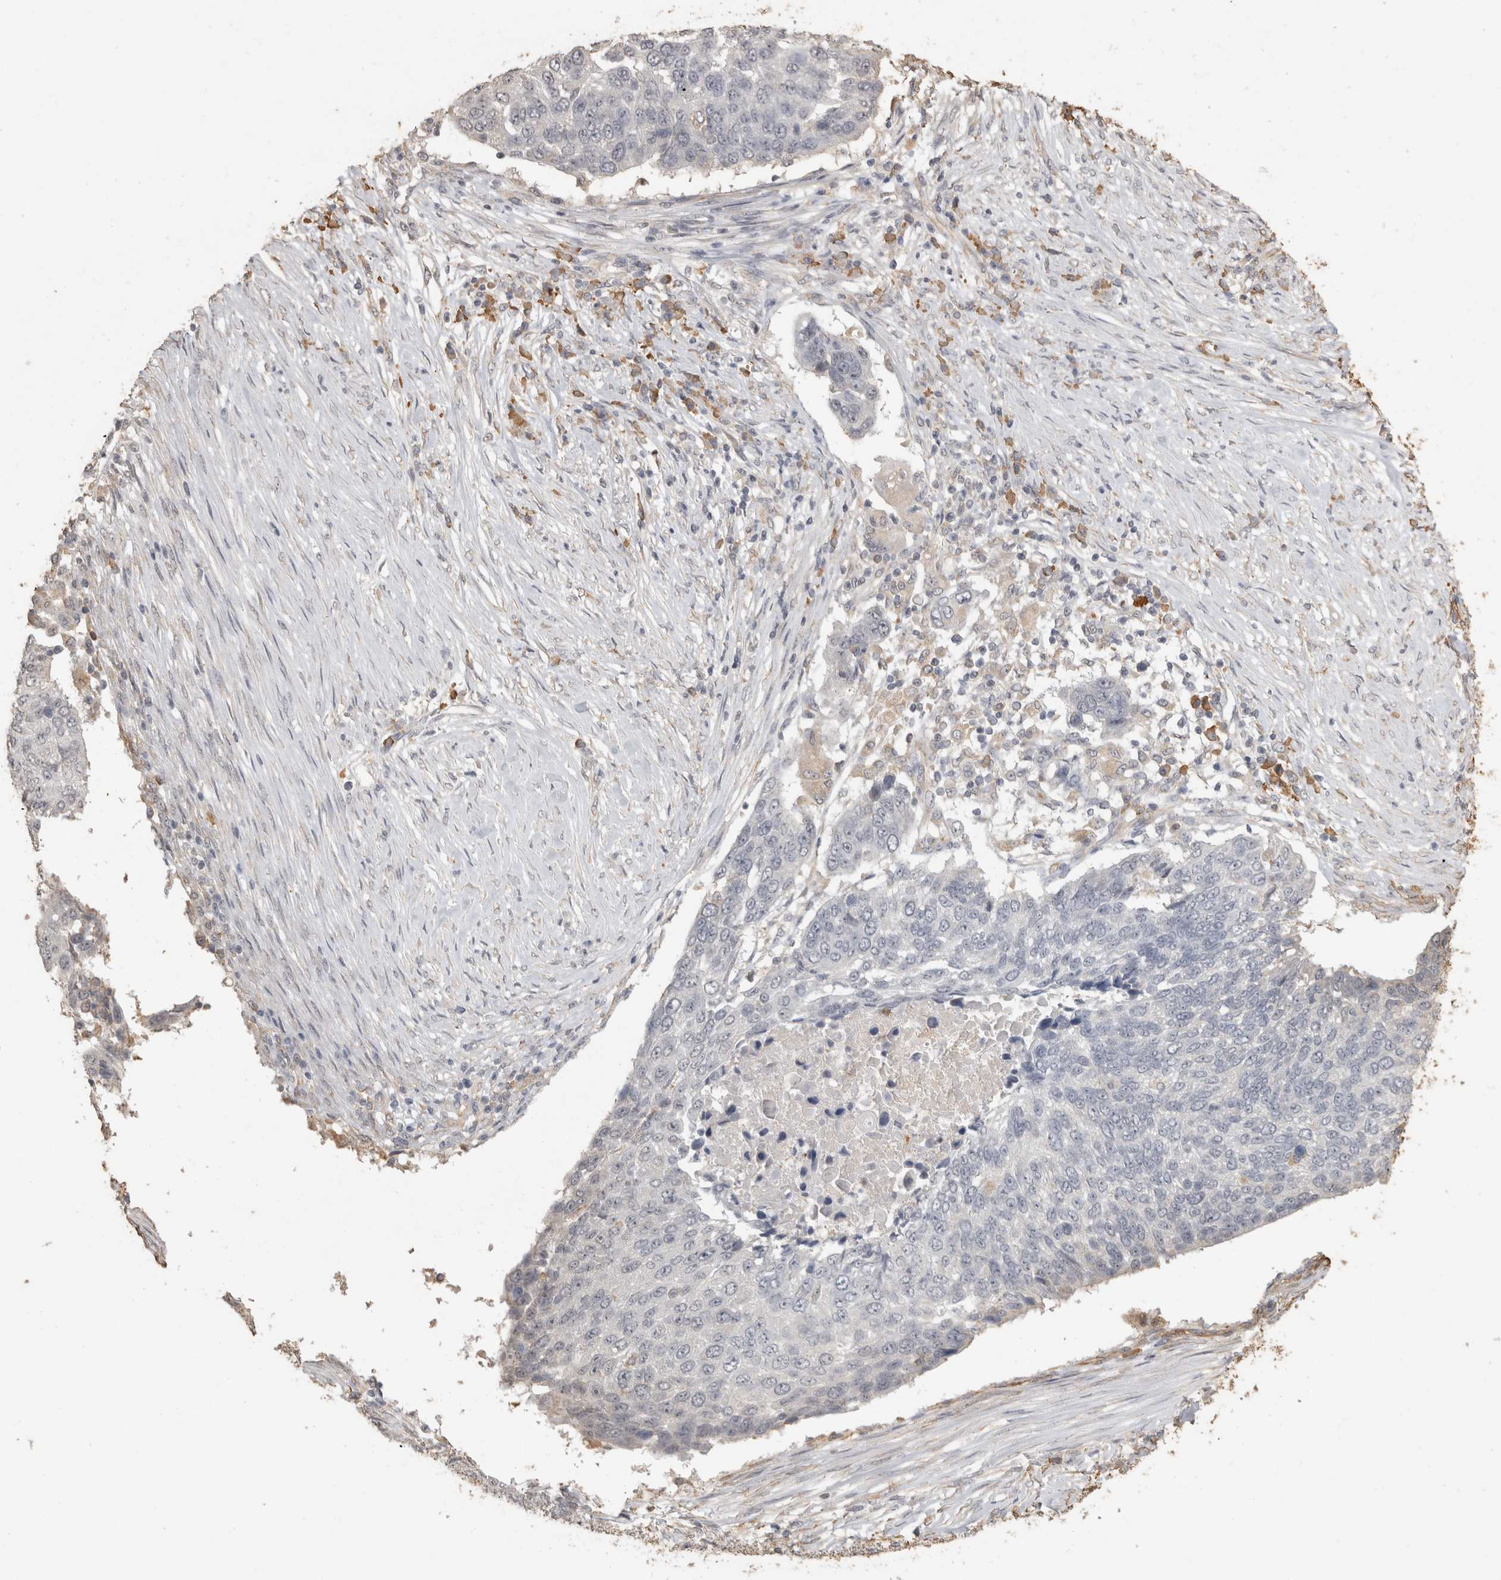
{"staining": {"intensity": "negative", "quantity": "none", "location": "none"}, "tissue": "lung cancer", "cell_type": "Tumor cells", "image_type": "cancer", "snomed": [{"axis": "morphology", "description": "Squamous cell carcinoma, NOS"}, {"axis": "topography", "description": "Lung"}], "caption": "An IHC photomicrograph of squamous cell carcinoma (lung) is shown. There is no staining in tumor cells of squamous cell carcinoma (lung). The staining was performed using DAB to visualize the protein expression in brown, while the nuclei were stained in blue with hematoxylin (Magnification: 20x).", "gene": "REPS2", "patient": {"sex": "male", "age": 66}}